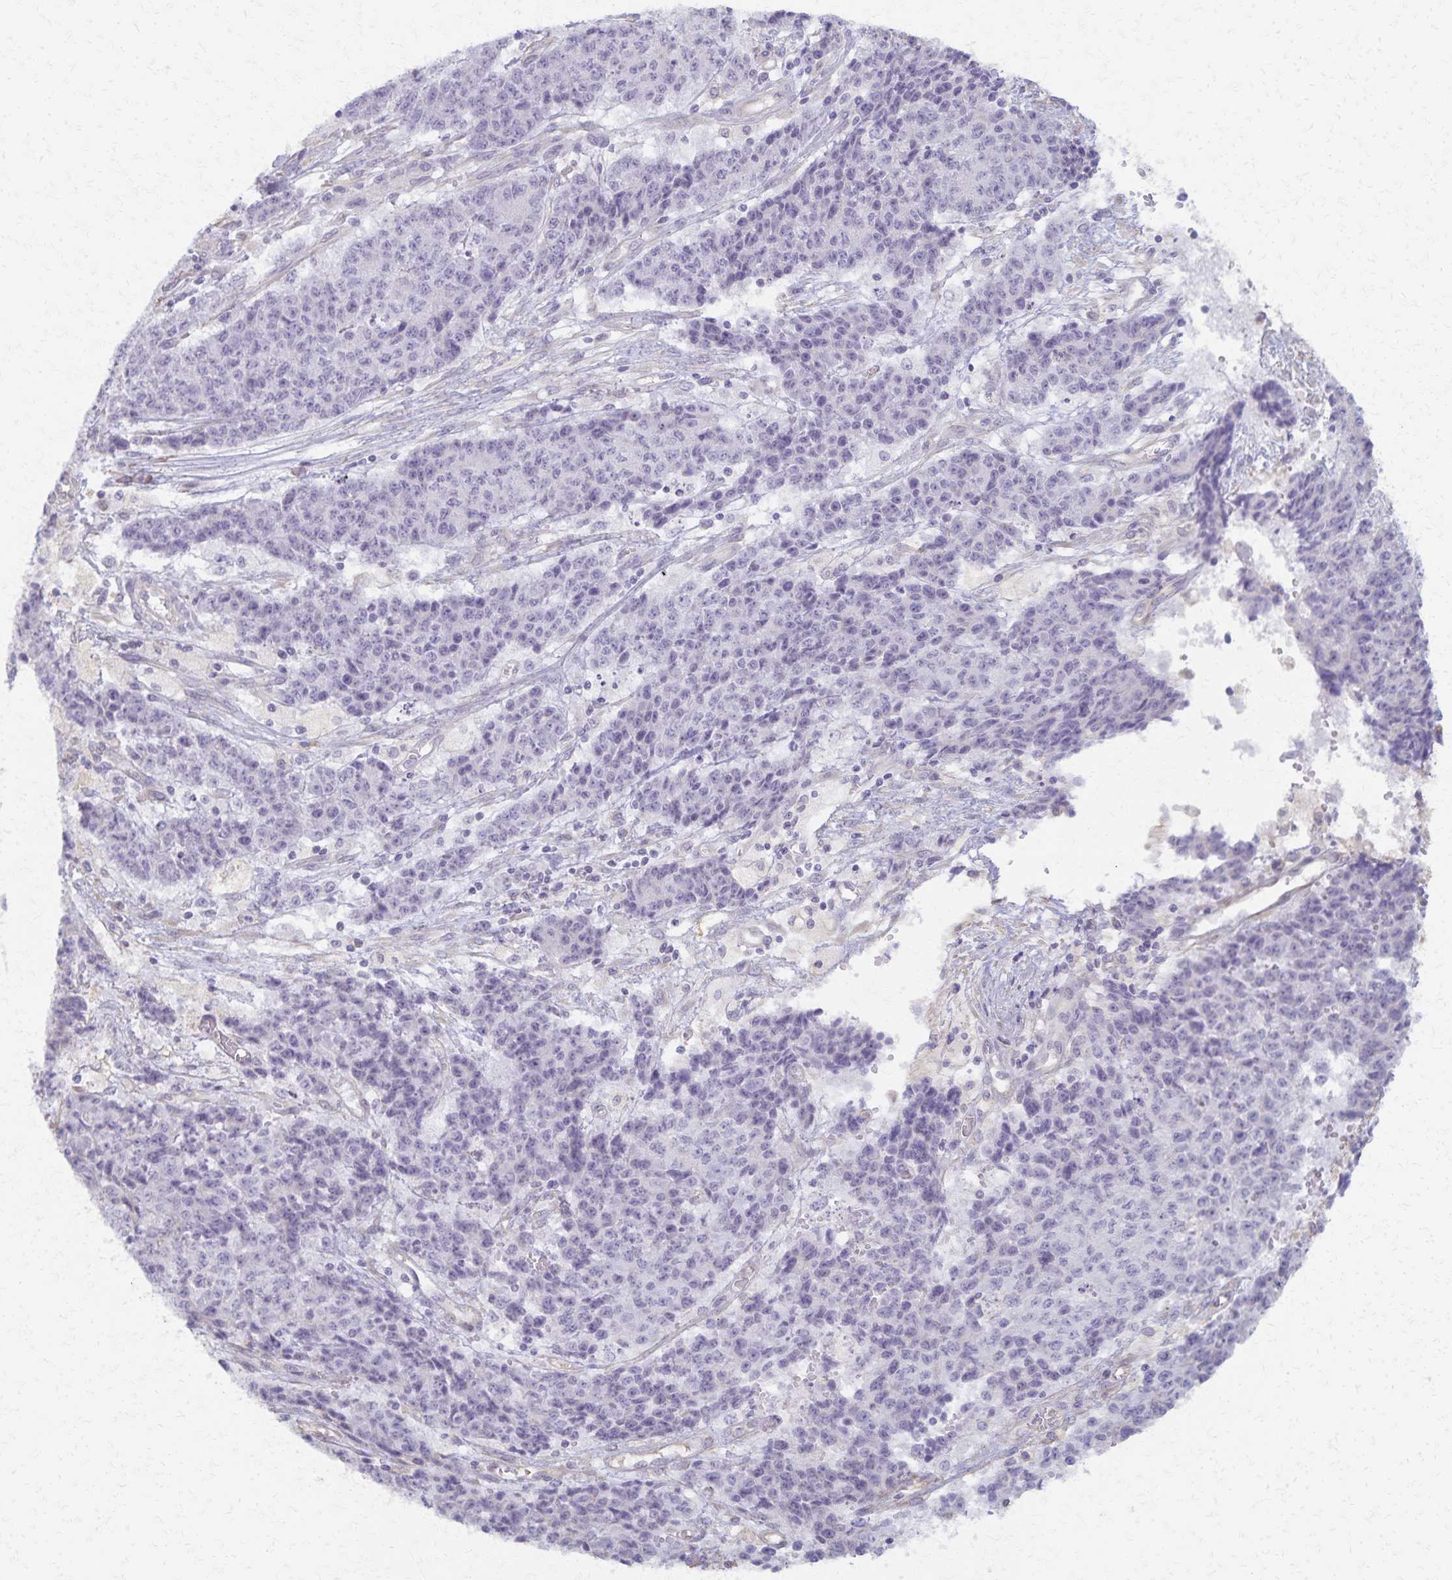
{"staining": {"intensity": "negative", "quantity": "none", "location": "none"}, "tissue": "ovarian cancer", "cell_type": "Tumor cells", "image_type": "cancer", "snomed": [{"axis": "morphology", "description": "Carcinoma, endometroid"}, {"axis": "topography", "description": "Ovary"}], "caption": "Tumor cells are negative for brown protein staining in ovarian cancer (endometroid carcinoma).", "gene": "KISS1", "patient": {"sex": "female", "age": 42}}